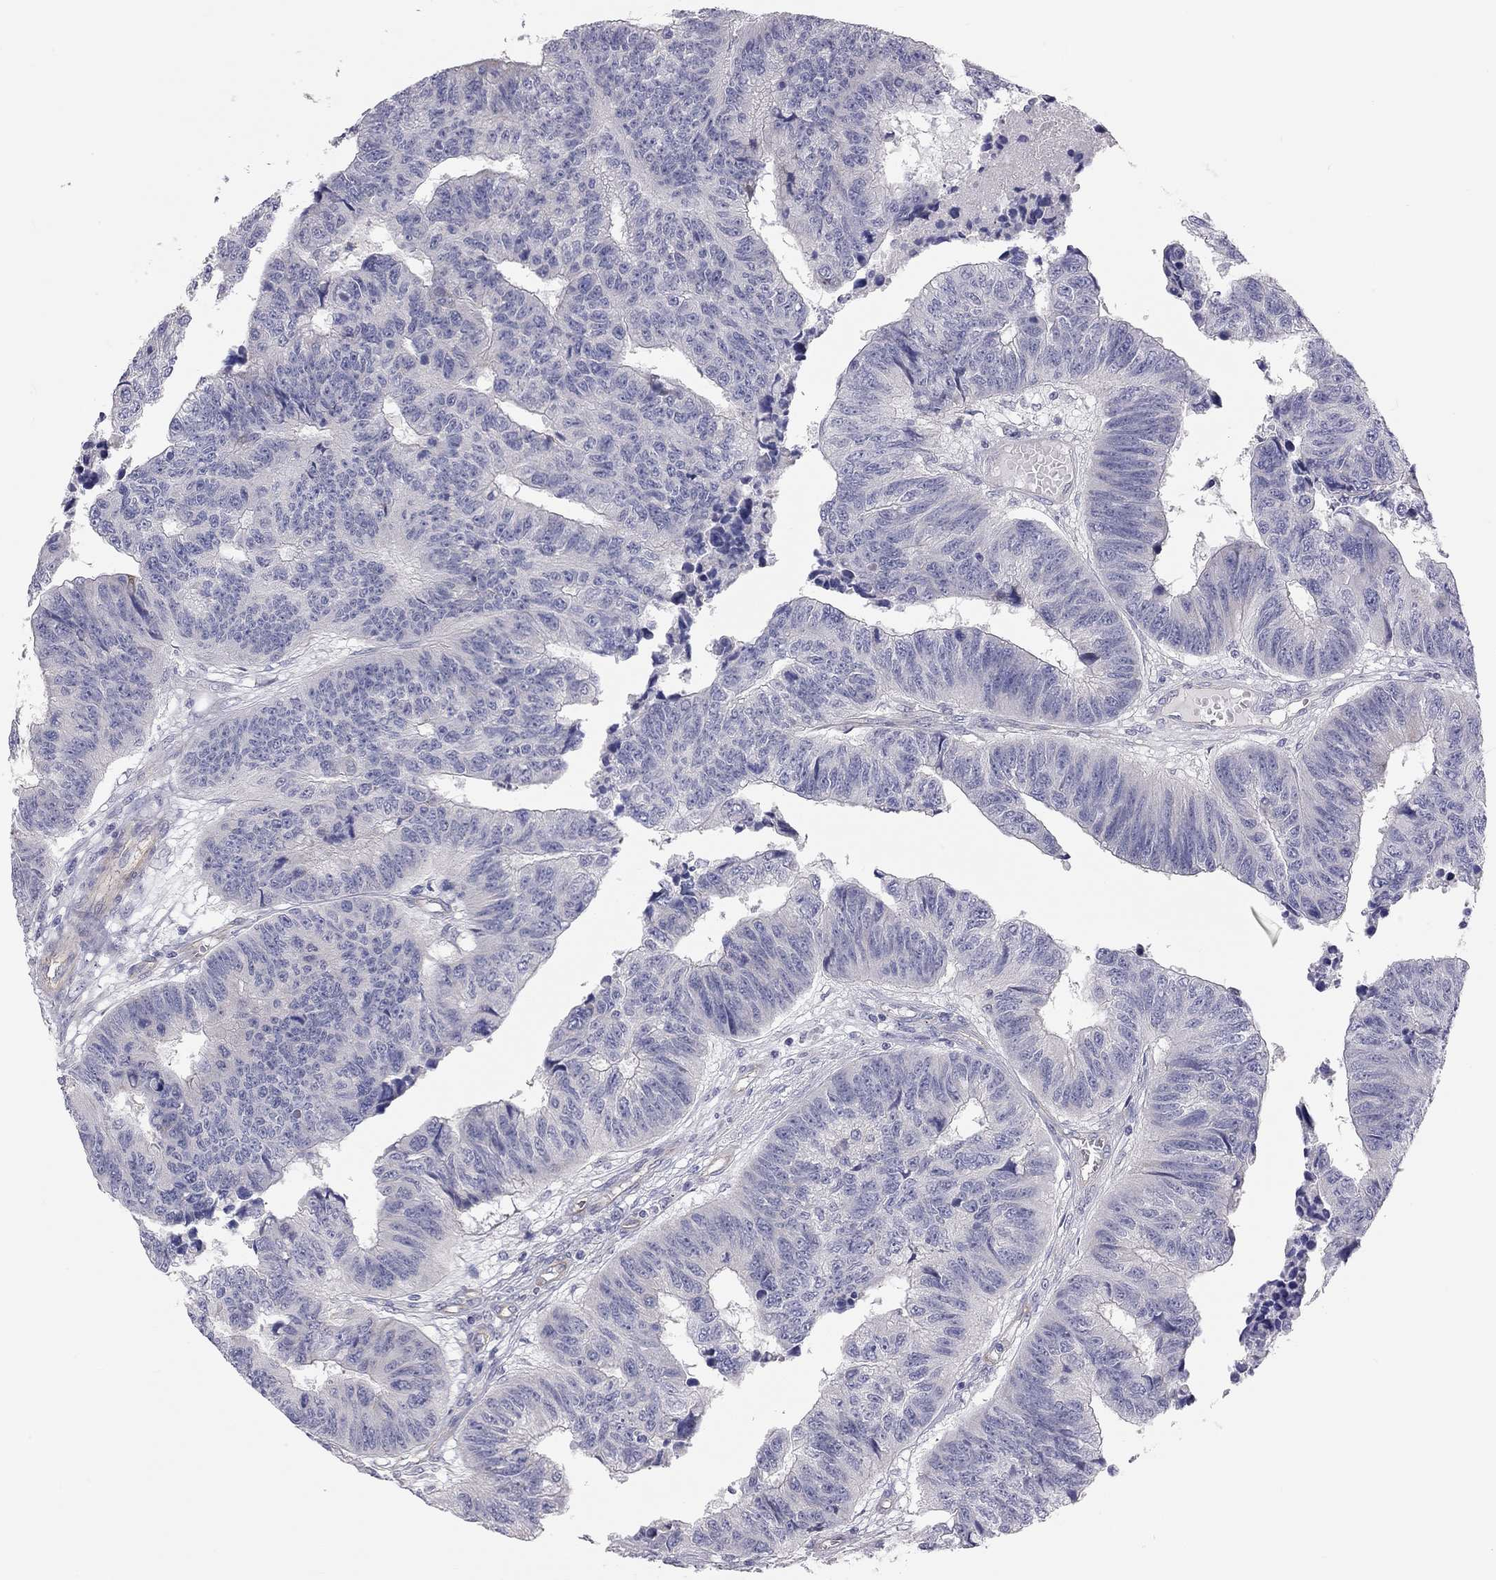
{"staining": {"intensity": "negative", "quantity": "none", "location": "none"}, "tissue": "colorectal cancer", "cell_type": "Tumor cells", "image_type": "cancer", "snomed": [{"axis": "morphology", "description": "Adenocarcinoma, NOS"}, {"axis": "topography", "description": "Rectum"}], "caption": "Immunohistochemistry micrograph of colorectal adenocarcinoma stained for a protein (brown), which displays no staining in tumor cells.", "gene": "GPRC5B", "patient": {"sex": "female", "age": 85}}